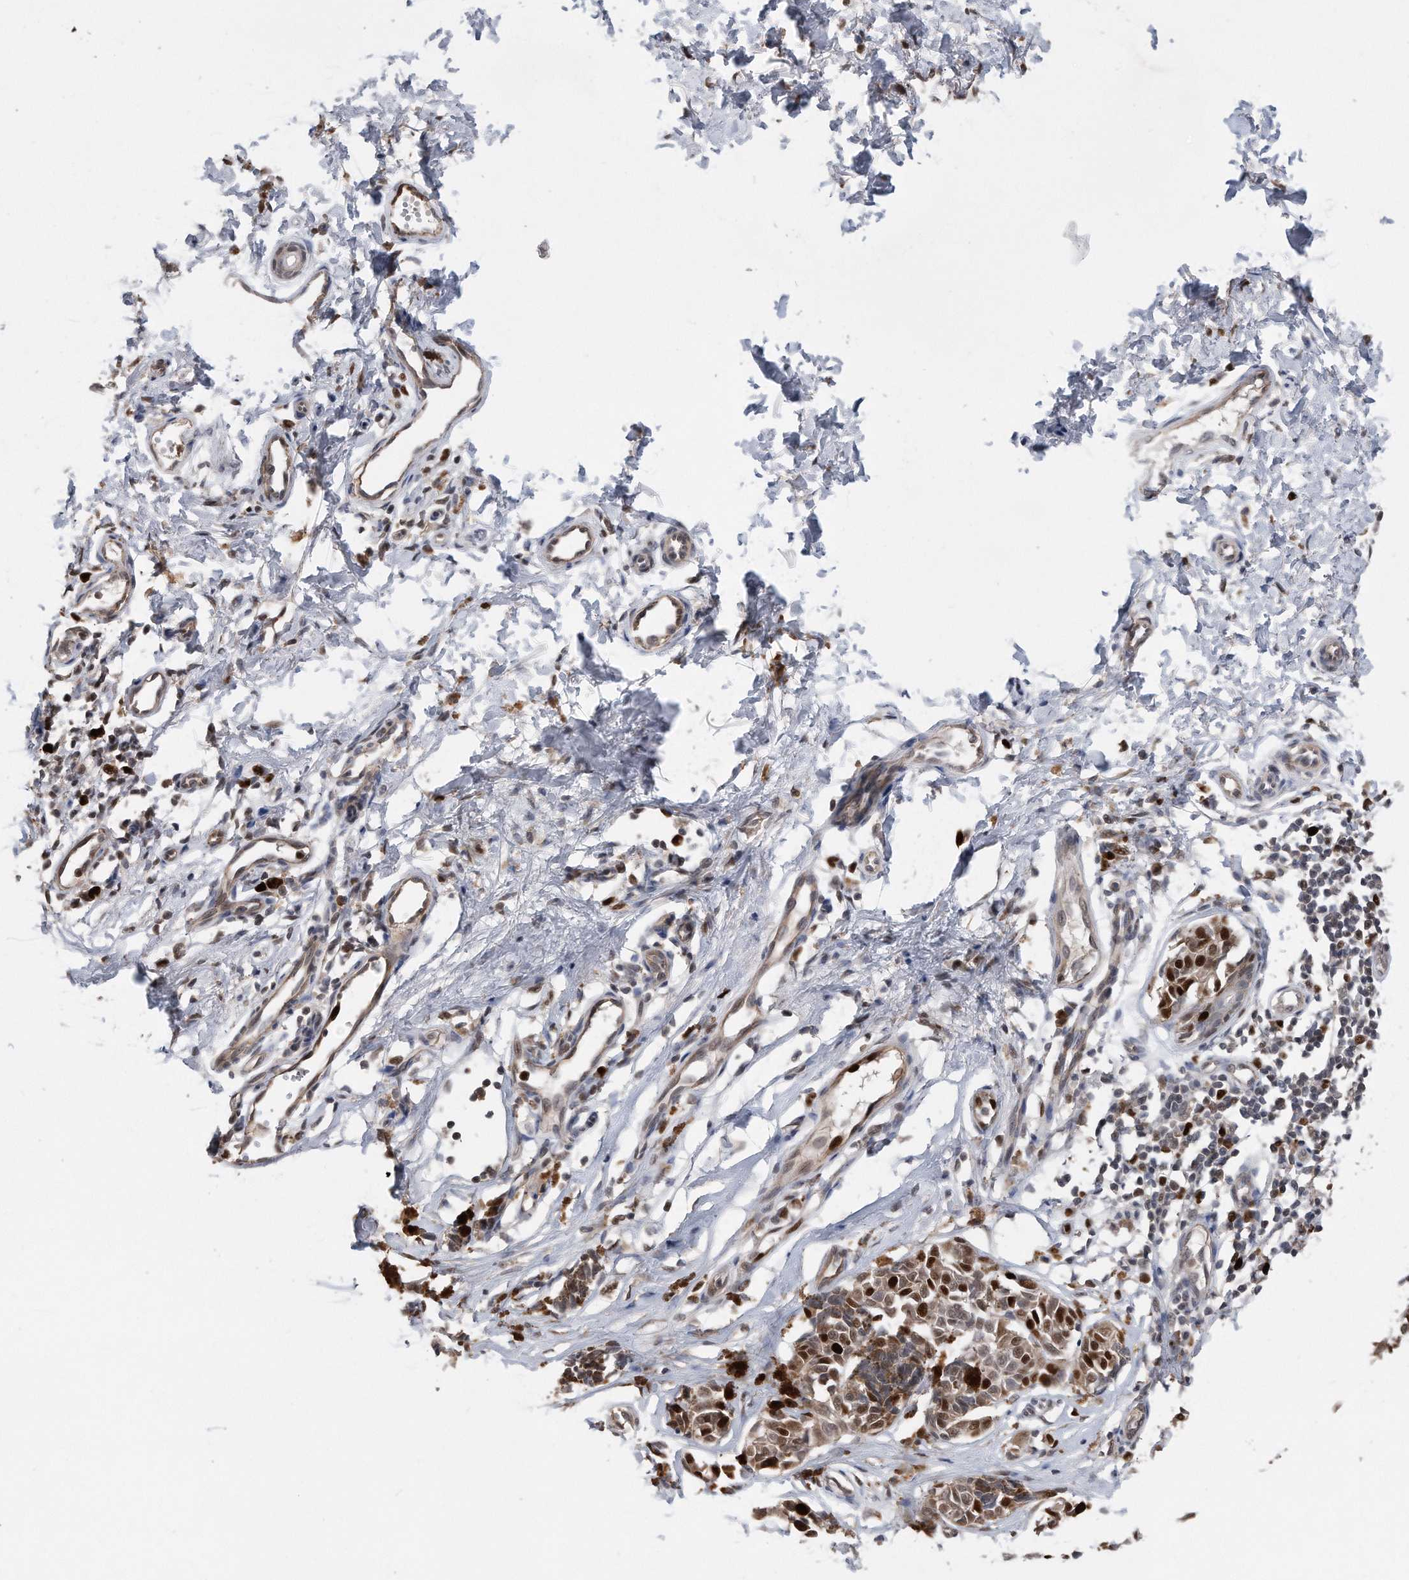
{"staining": {"intensity": "strong", "quantity": "25%-75%", "location": "nuclear"}, "tissue": "melanoma", "cell_type": "Tumor cells", "image_type": "cancer", "snomed": [{"axis": "morphology", "description": "Malignant melanoma, NOS"}, {"axis": "topography", "description": "Skin"}], "caption": "The immunohistochemical stain labels strong nuclear positivity in tumor cells of melanoma tissue. The staining is performed using DAB (3,3'-diaminobenzidine) brown chromogen to label protein expression. The nuclei are counter-stained blue using hematoxylin.", "gene": "PCNA", "patient": {"sex": "male", "age": 53}}